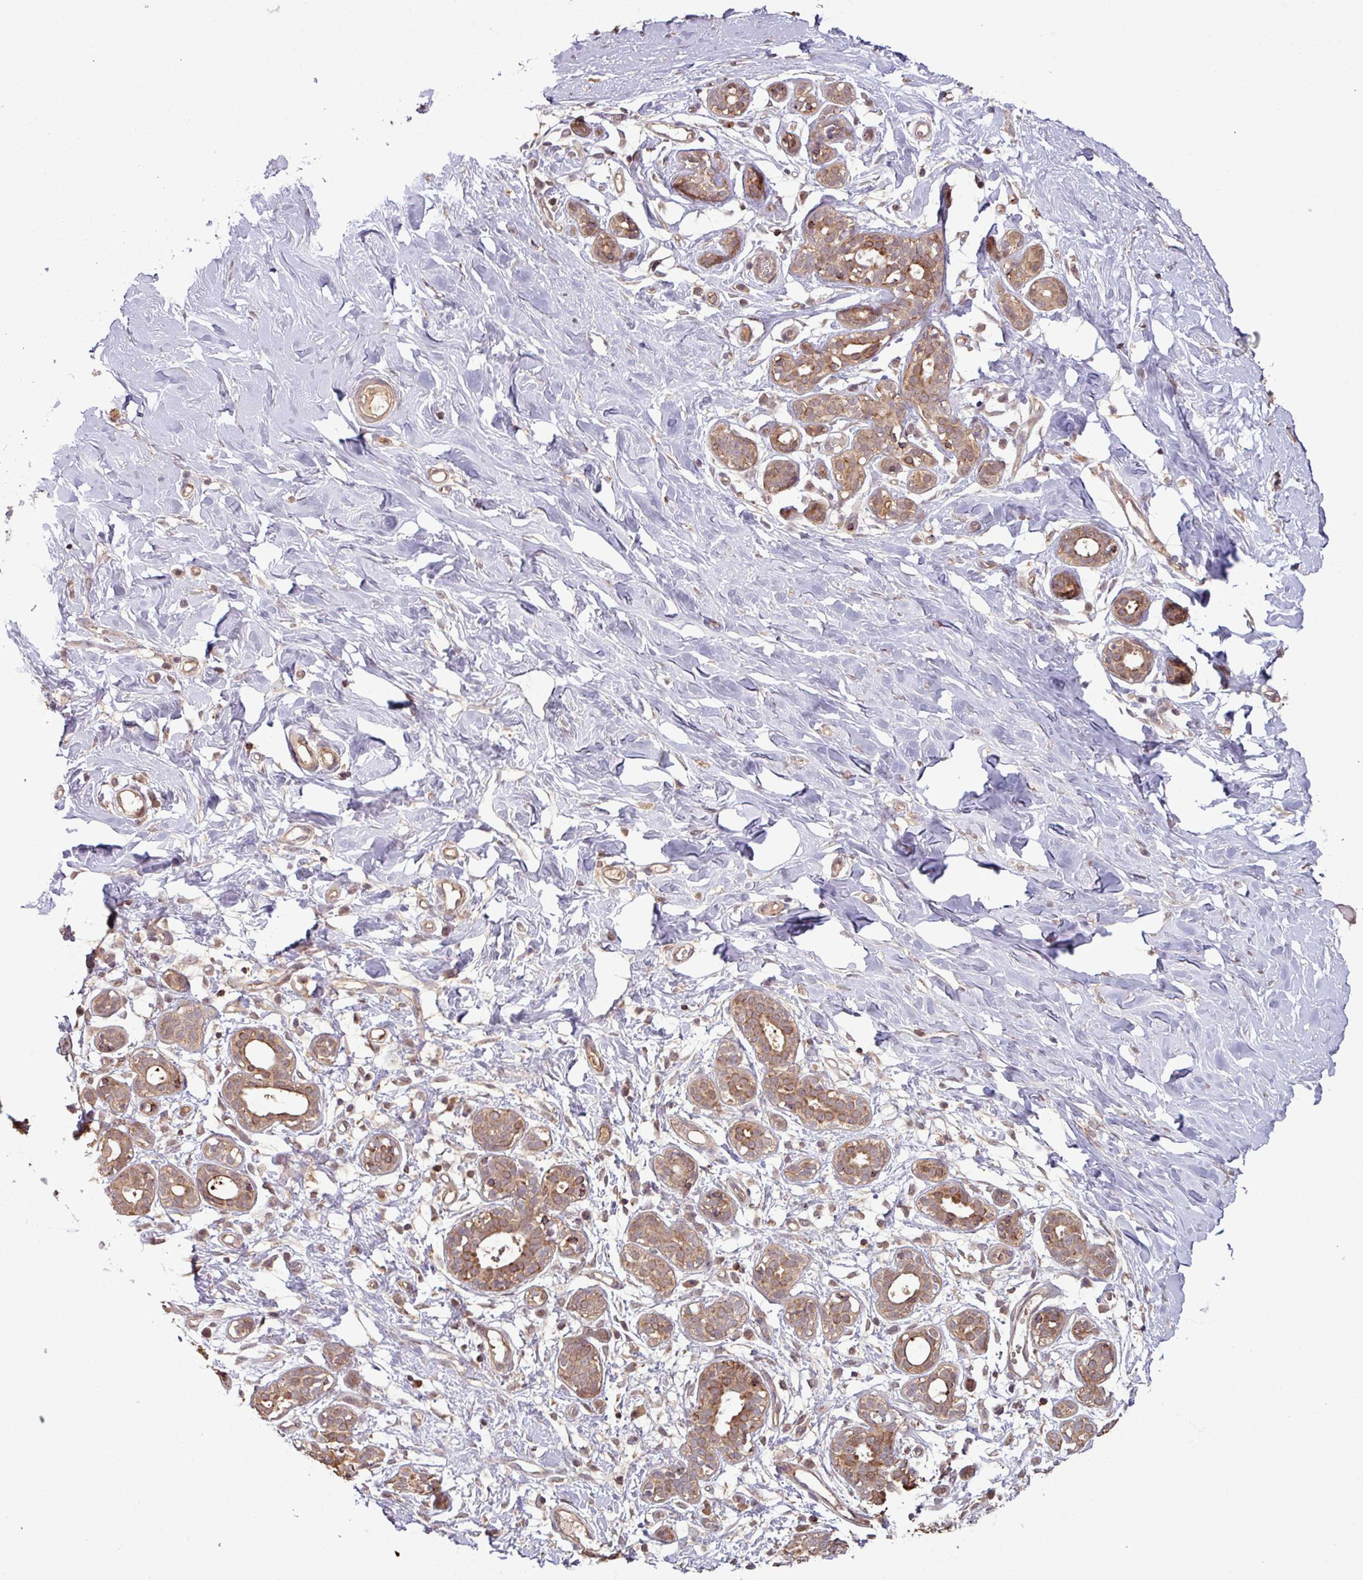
{"staining": {"intensity": "moderate", "quantity": "<25%", "location": "nuclear"}, "tissue": "breast", "cell_type": "Adipocytes", "image_type": "normal", "snomed": [{"axis": "morphology", "description": "Normal tissue, NOS"}, {"axis": "topography", "description": "Breast"}], "caption": "A brown stain highlights moderate nuclear staining of a protein in adipocytes of unremarkable breast.", "gene": "OR6B1", "patient": {"sex": "female", "age": 27}}